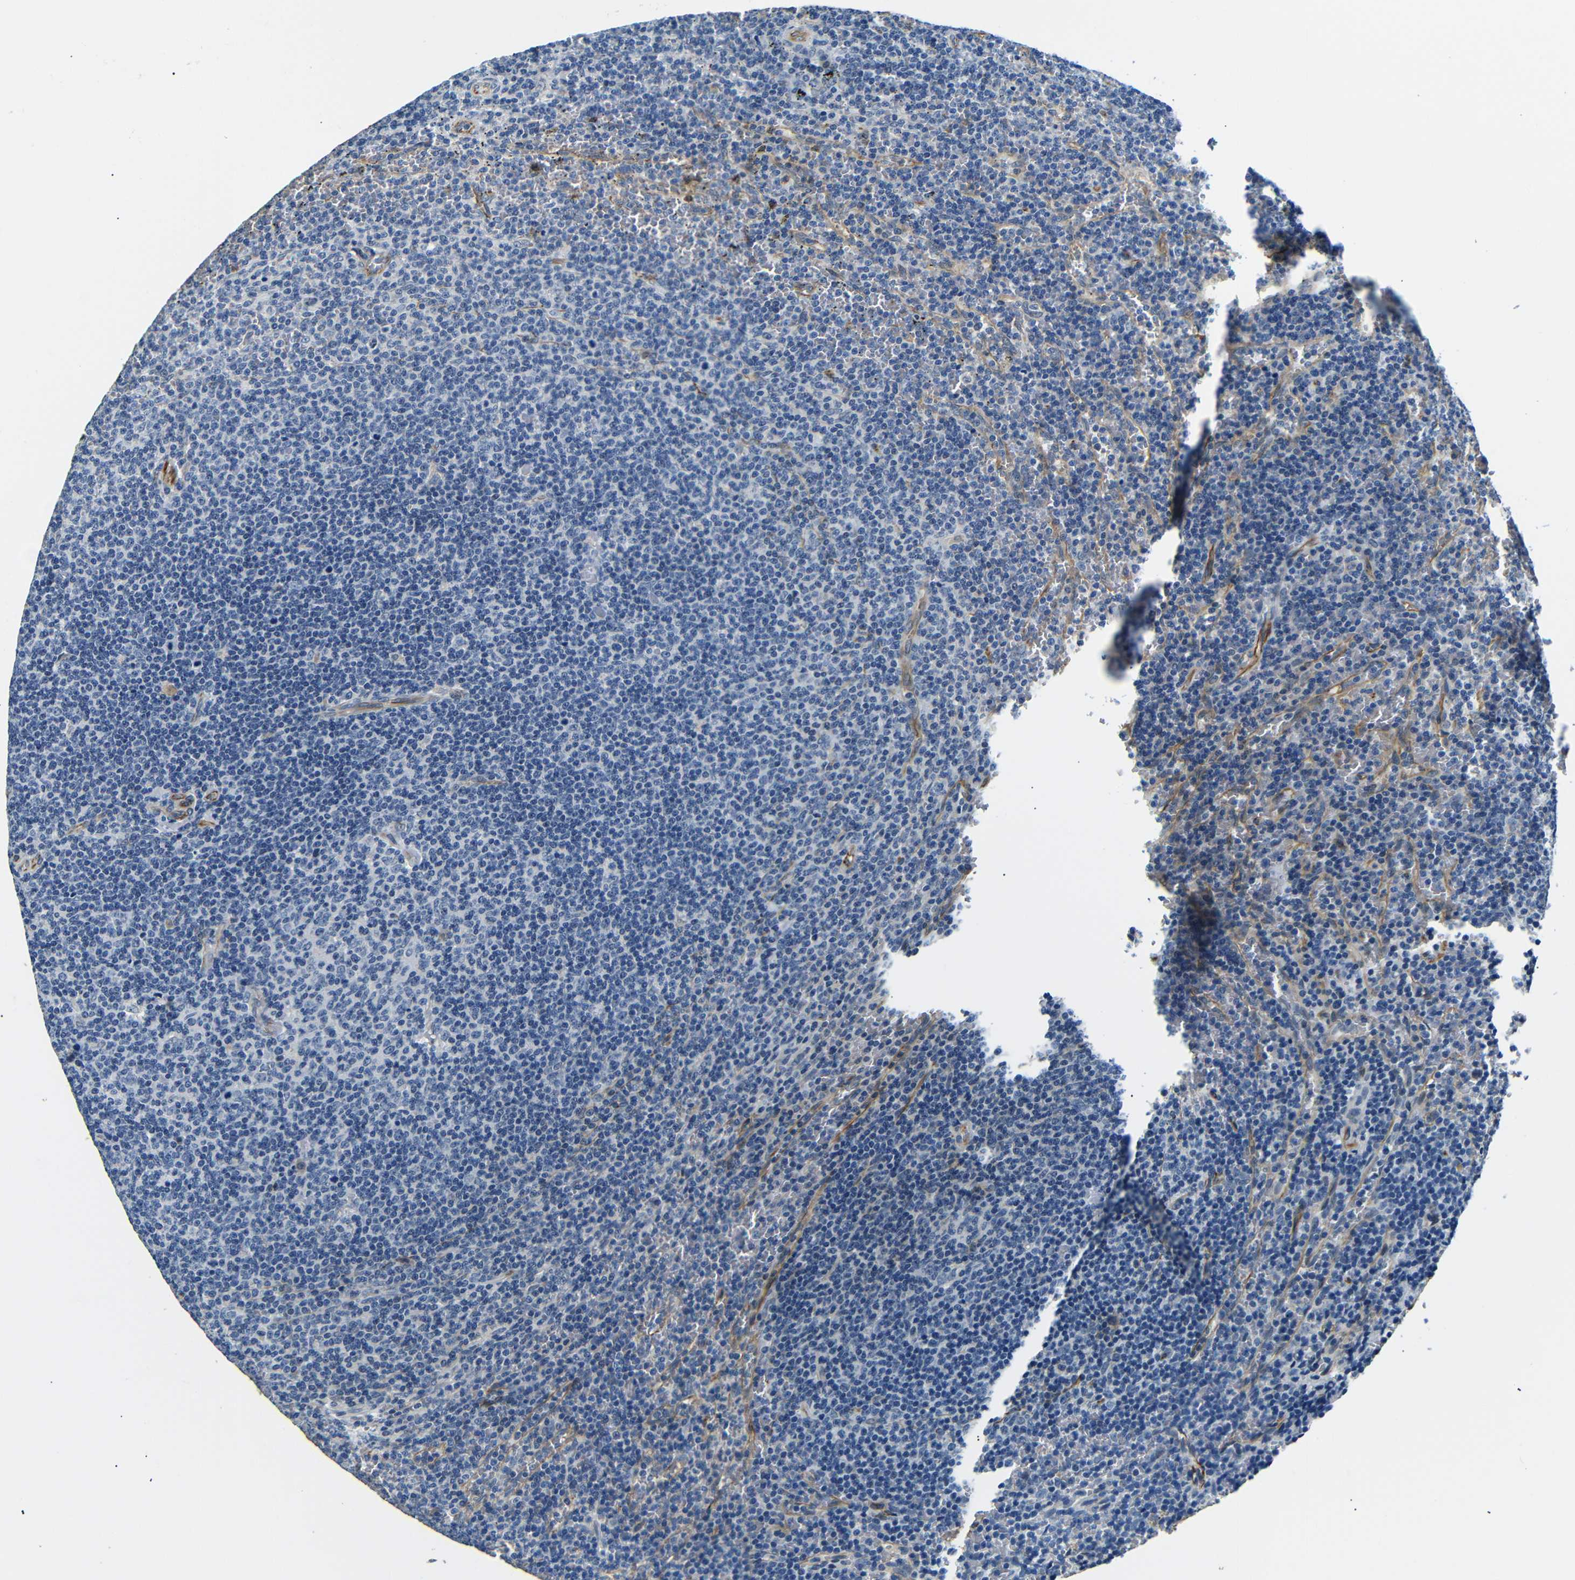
{"staining": {"intensity": "negative", "quantity": "none", "location": "none"}, "tissue": "lymphoma", "cell_type": "Tumor cells", "image_type": "cancer", "snomed": [{"axis": "morphology", "description": "Malignant lymphoma, non-Hodgkin's type, Low grade"}, {"axis": "topography", "description": "Spleen"}], "caption": "This is an immunohistochemistry (IHC) histopathology image of lymphoma. There is no staining in tumor cells.", "gene": "TAFA1", "patient": {"sex": "female", "age": 50}}